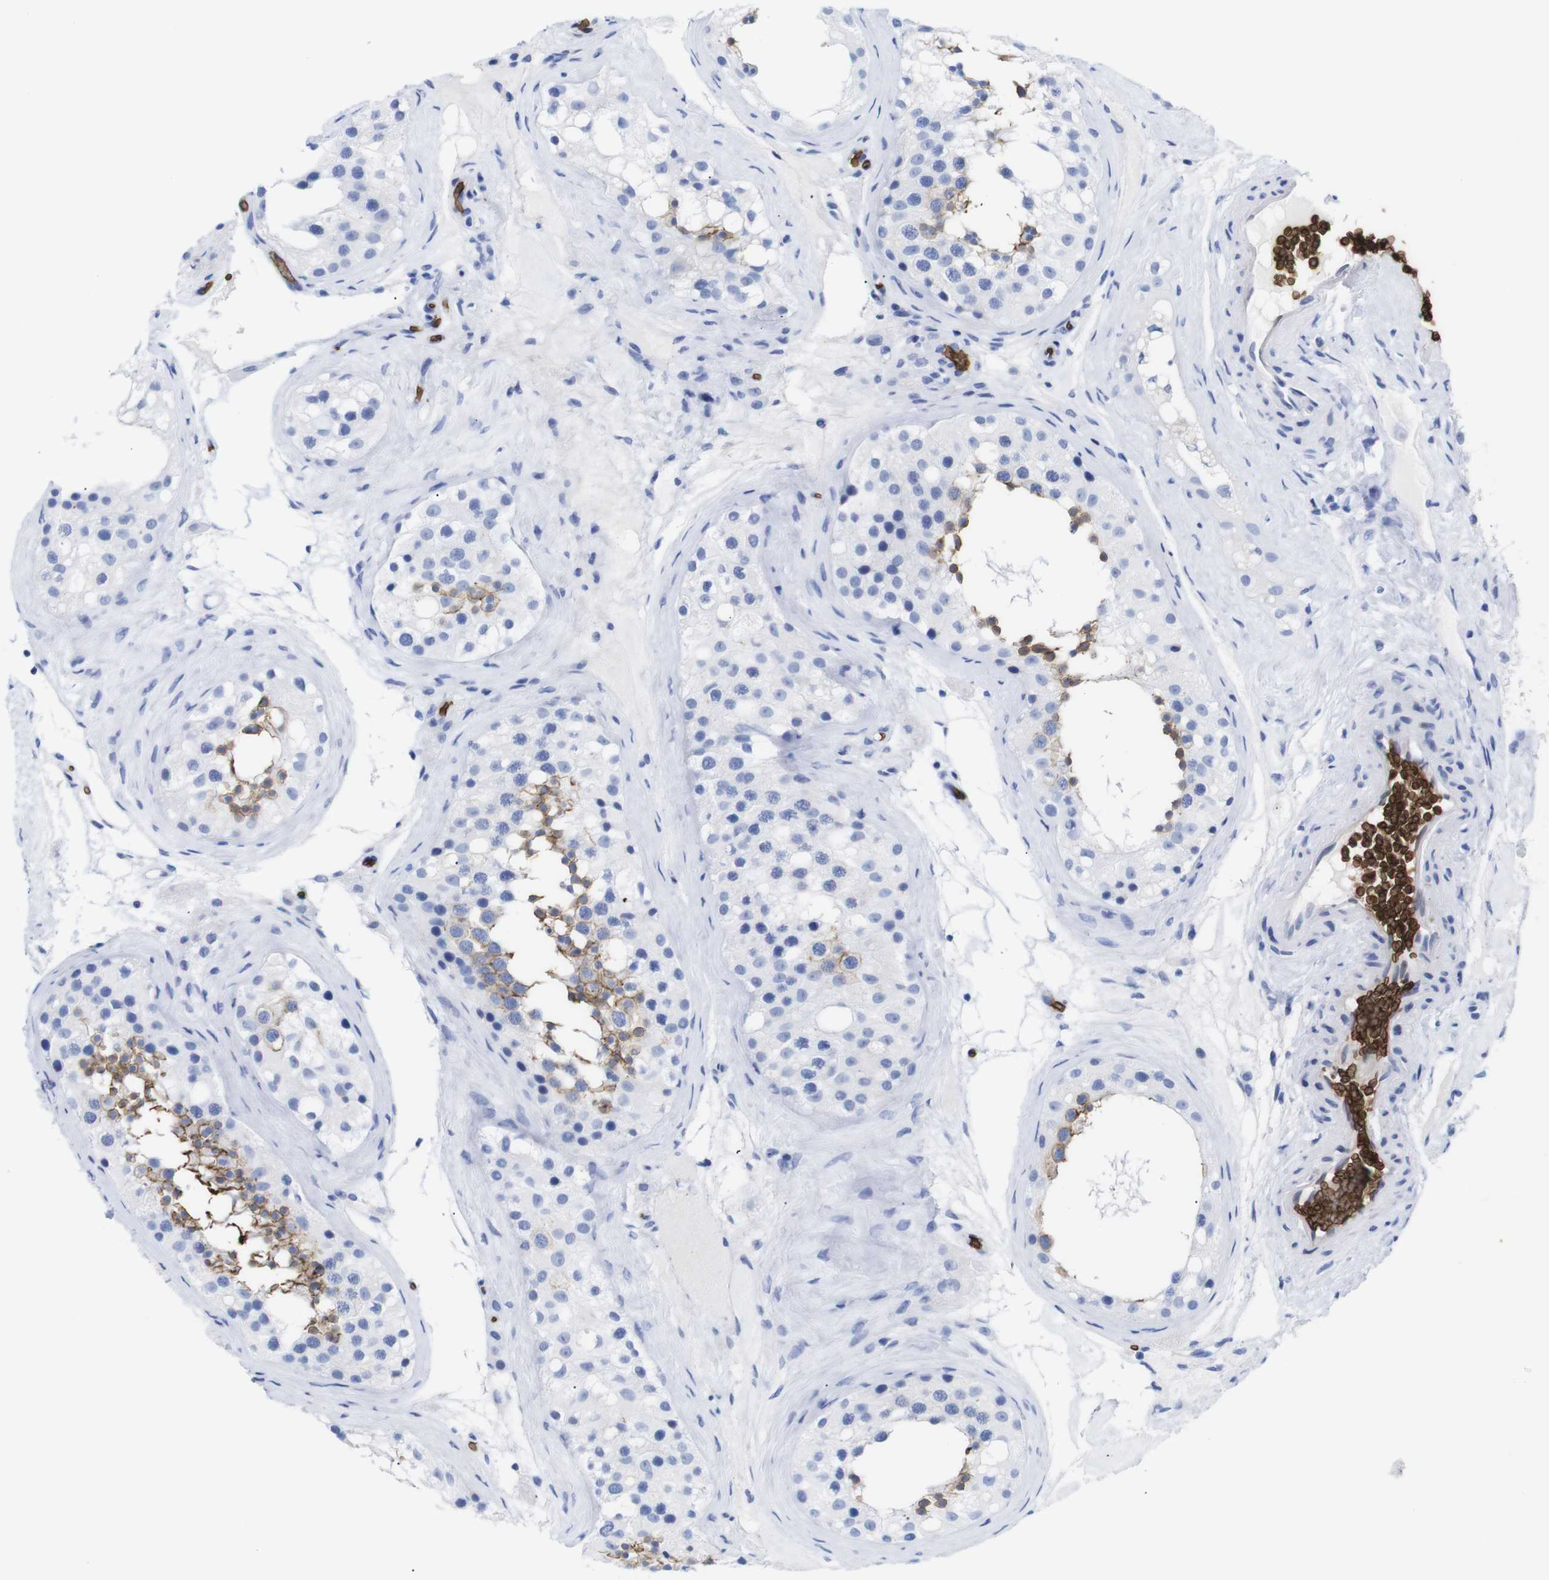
{"staining": {"intensity": "weak", "quantity": "<25%", "location": "cytoplasmic/membranous"}, "tissue": "testis", "cell_type": "Cells in seminiferous ducts", "image_type": "normal", "snomed": [{"axis": "morphology", "description": "Normal tissue, NOS"}, {"axis": "morphology", "description": "Seminoma, NOS"}, {"axis": "topography", "description": "Testis"}], "caption": "DAB immunohistochemical staining of unremarkable human testis displays no significant positivity in cells in seminiferous ducts.", "gene": "S1PR2", "patient": {"sex": "male", "age": 71}}